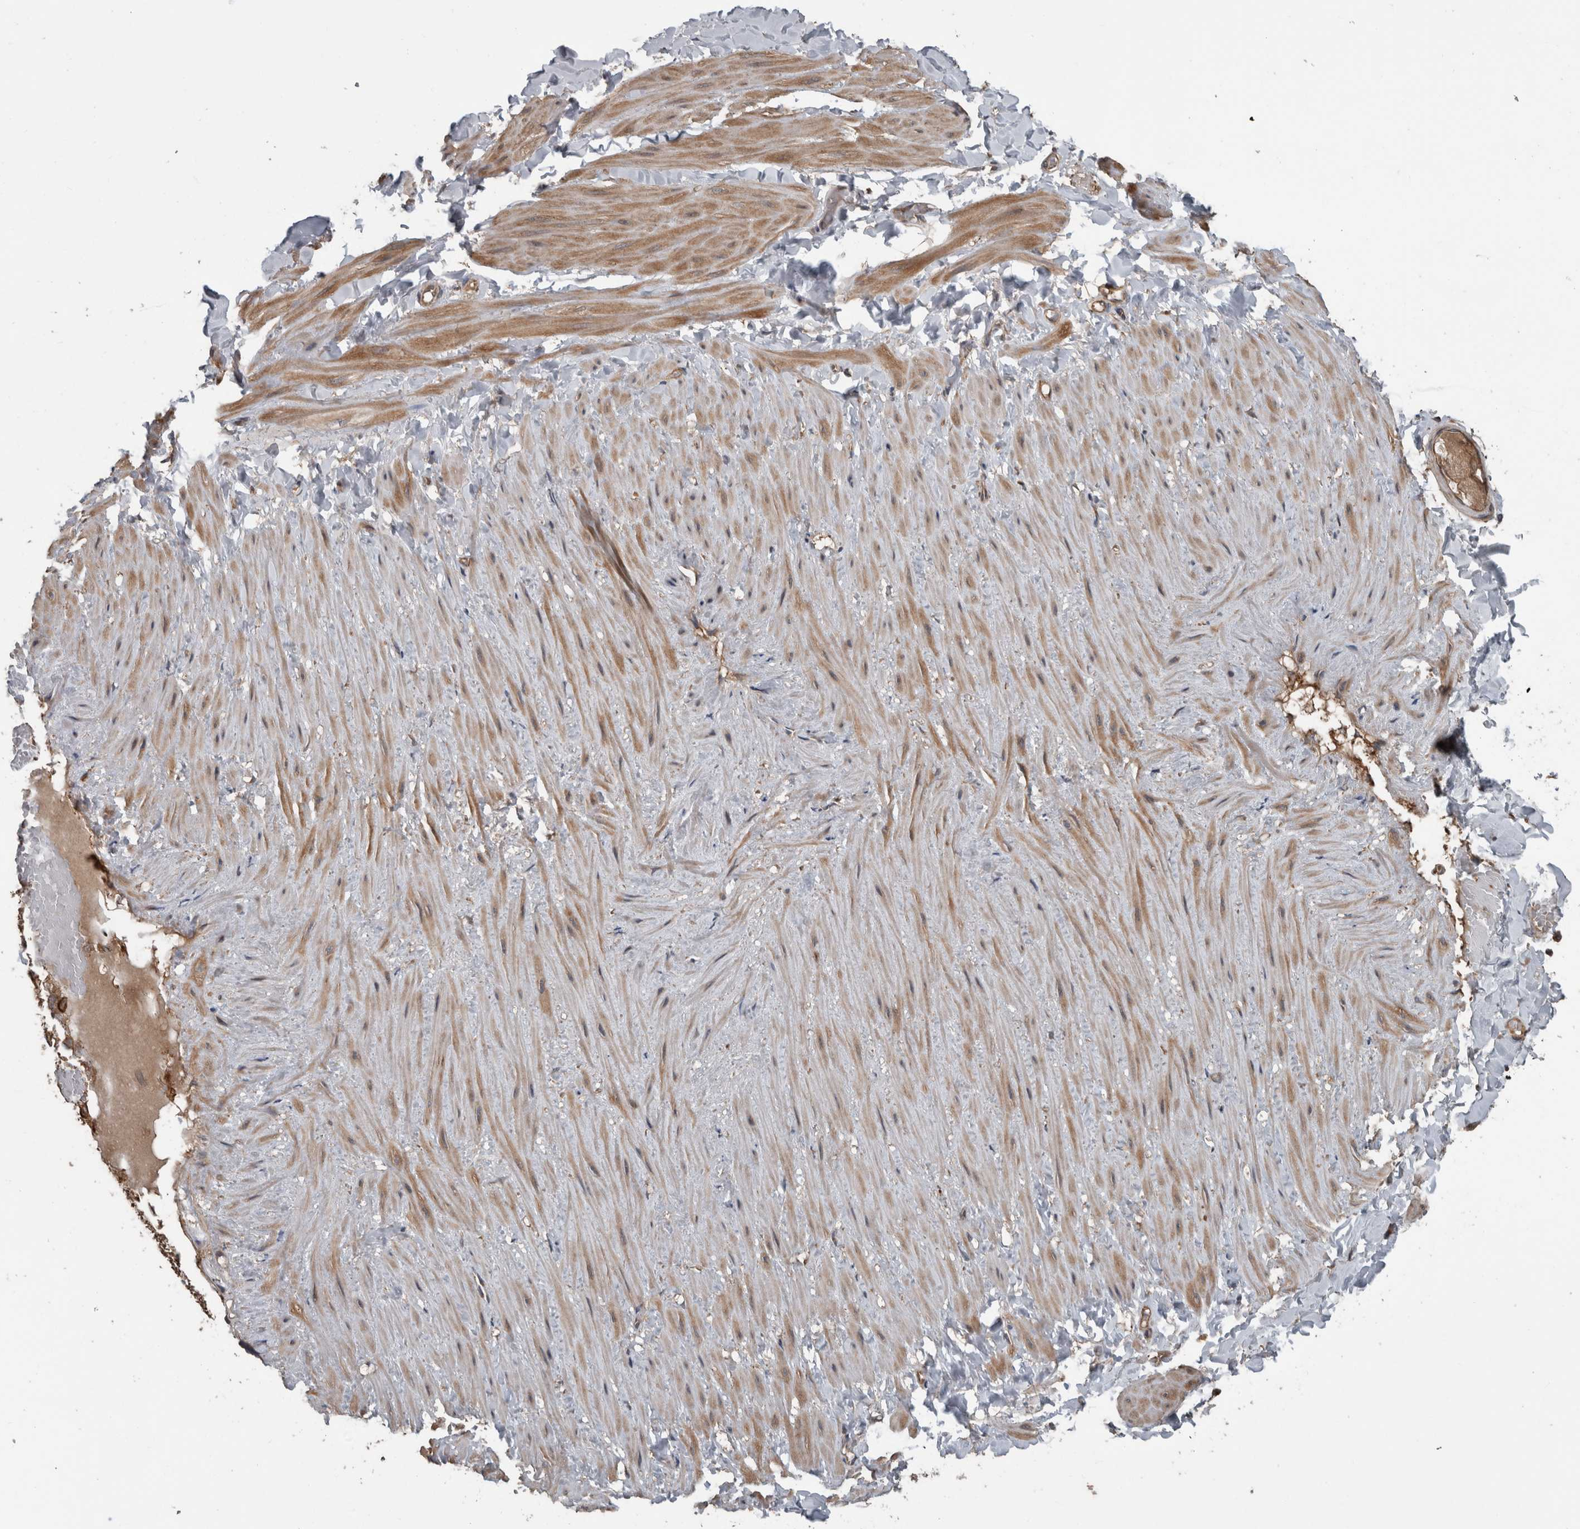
{"staining": {"intensity": "negative", "quantity": "none", "location": "none"}, "tissue": "adipose tissue", "cell_type": "Adipocytes", "image_type": "normal", "snomed": [{"axis": "morphology", "description": "Normal tissue, NOS"}, {"axis": "topography", "description": "Adipose tissue"}, {"axis": "topography", "description": "Vascular tissue"}, {"axis": "topography", "description": "Peripheral nerve tissue"}], "caption": "Photomicrograph shows no protein expression in adipocytes of unremarkable adipose tissue. Nuclei are stained in blue.", "gene": "RIOK3", "patient": {"sex": "male", "age": 25}}